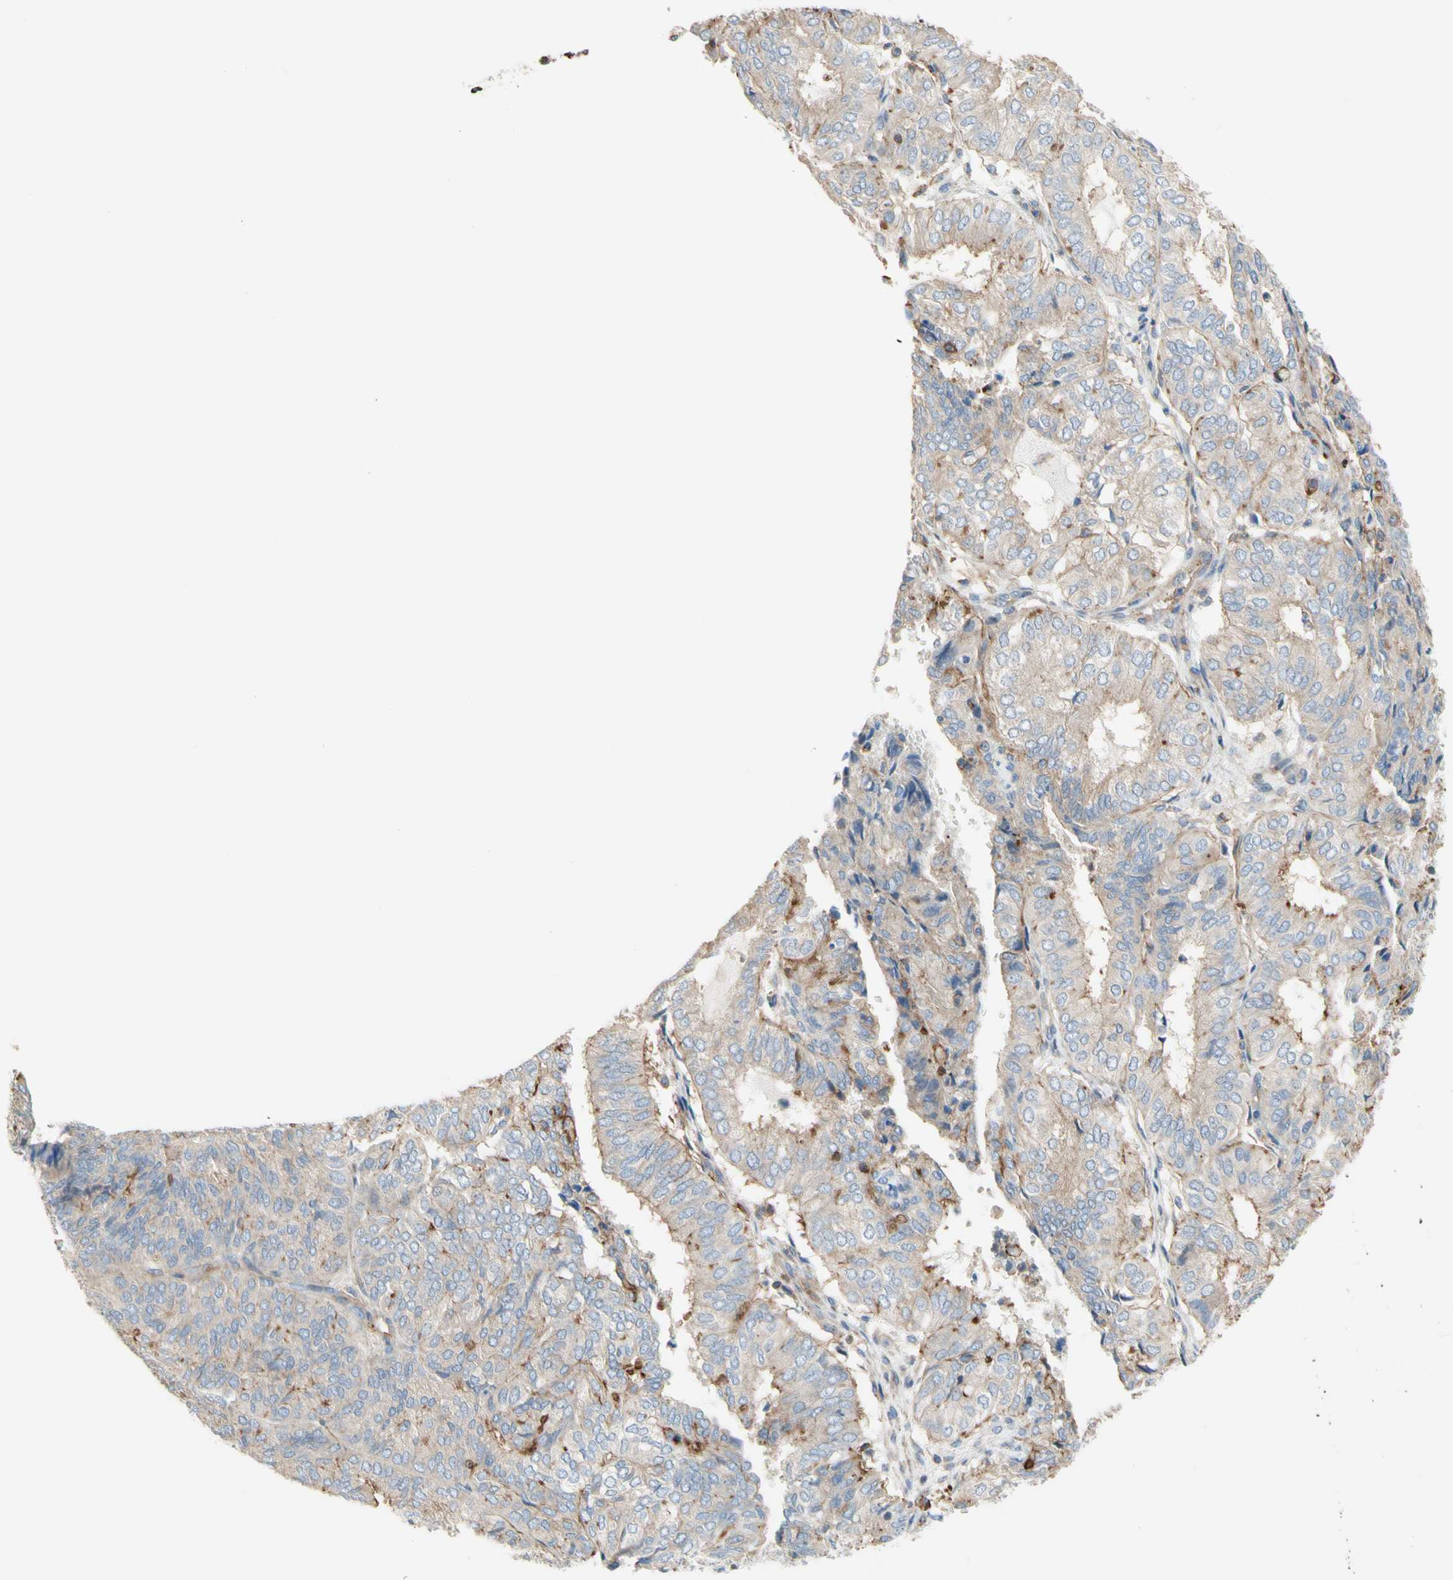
{"staining": {"intensity": "weak", "quantity": ">75%", "location": "cytoplasmic/membranous"}, "tissue": "endometrial cancer", "cell_type": "Tumor cells", "image_type": "cancer", "snomed": [{"axis": "morphology", "description": "Adenocarcinoma, NOS"}, {"axis": "topography", "description": "Uterus"}], "caption": "Immunohistochemical staining of human endometrial cancer reveals weak cytoplasmic/membranous protein expression in about >75% of tumor cells. The protein of interest is shown in brown color, while the nuclei are stained blue.", "gene": "SEMA4C", "patient": {"sex": "female", "age": 60}}